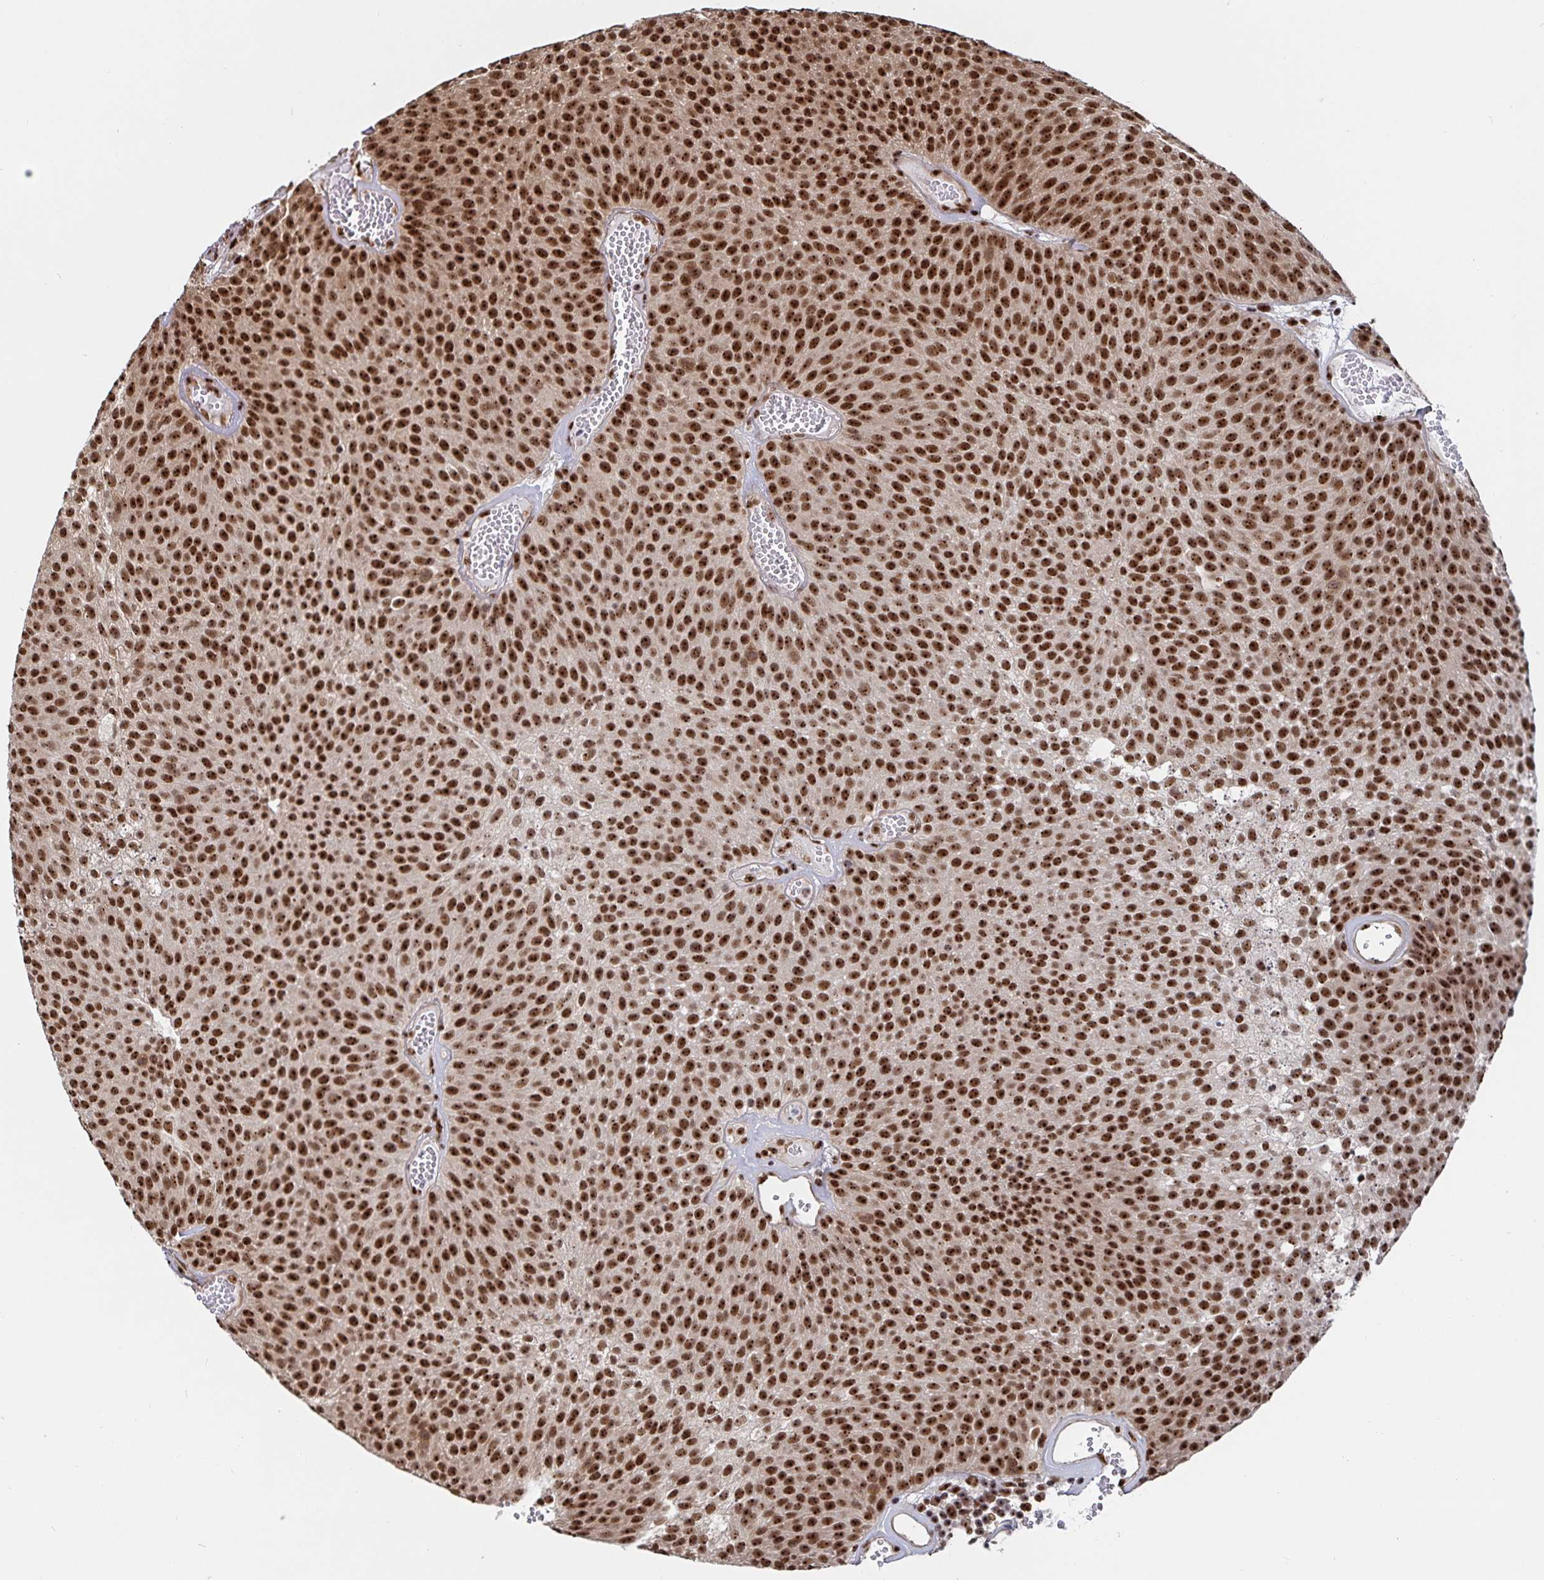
{"staining": {"intensity": "strong", "quantity": ">75%", "location": "nuclear"}, "tissue": "urothelial cancer", "cell_type": "Tumor cells", "image_type": "cancer", "snomed": [{"axis": "morphology", "description": "Urothelial carcinoma, Low grade"}, {"axis": "topography", "description": "Urinary bladder"}], "caption": "Immunohistochemical staining of low-grade urothelial carcinoma shows high levels of strong nuclear protein positivity in approximately >75% of tumor cells. Nuclei are stained in blue.", "gene": "LAS1L", "patient": {"sex": "female", "age": 79}}